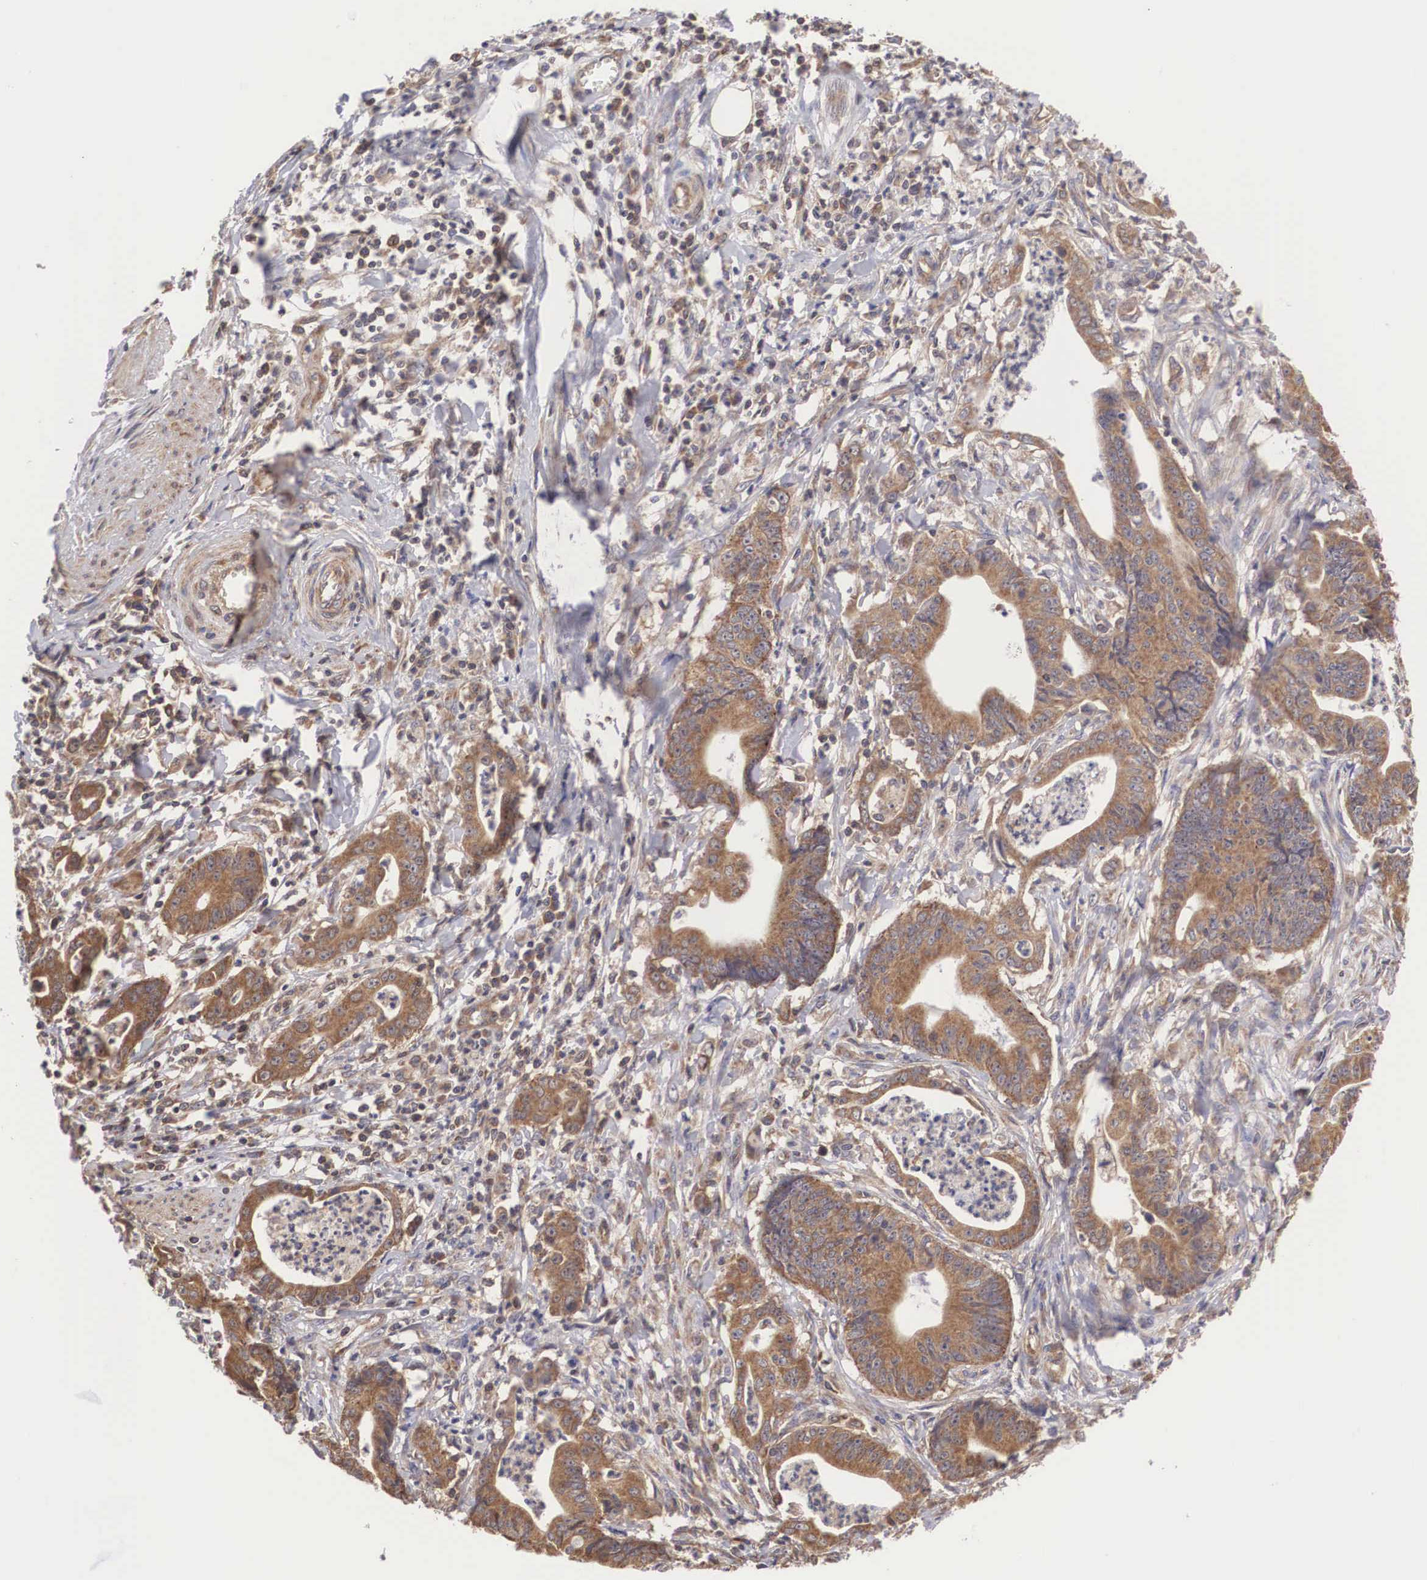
{"staining": {"intensity": "moderate", "quantity": ">75%", "location": "cytoplasmic/membranous"}, "tissue": "stomach cancer", "cell_type": "Tumor cells", "image_type": "cancer", "snomed": [{"axis": "morphology", "description": "Adenocarcinoma, NOS"}, {"axis": "topography", "description": "Stomach, lower"}], "caption": "High-power microscopy captured an immunohistochemistry (IHC) photomicrograph of stomach adenocarcinoma, revealing moderate cytoplasmic/membranous staining in approximately >75% of tumor cells.", "gene": "DHRS1", "patient": {"sex": "female", "age": 86}}